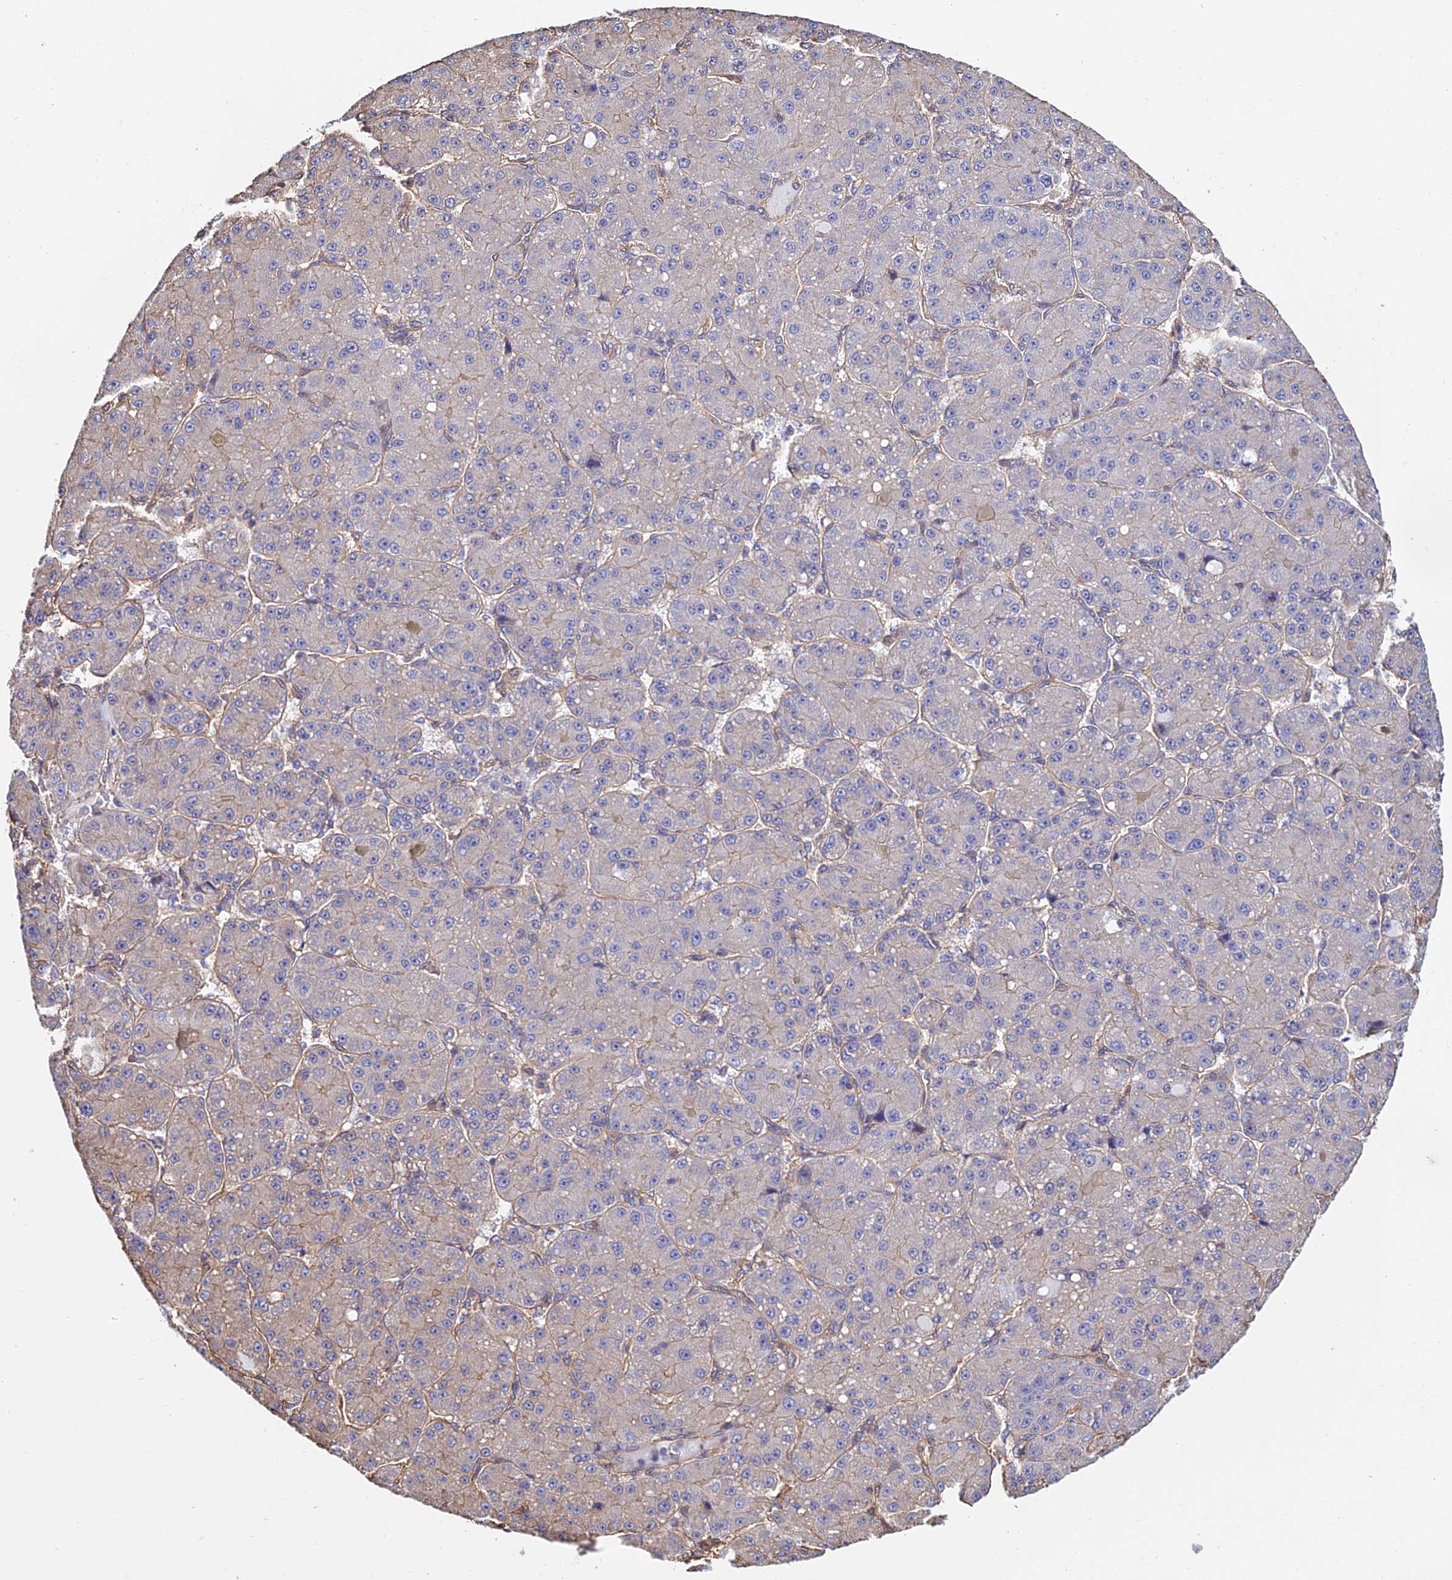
{"staining": {"intensity": "negative", "quantity": "none", "location": "none"}, "tissue": "liver cancer", "cell_type": "Tumor cells", "image_type": "cancer", "snomed": [{"axis": "morphology", "description": "Carcinoma, Hepatocellular, NOS"}, {"axis": "topography", "description": "Liver"}], "caption": "DAB immunohistochemical staining of liver cancer exhibits no significant expression in tumor cells.", "gene": "CALM2", "patient": {"sex": "male", "age": 67}}